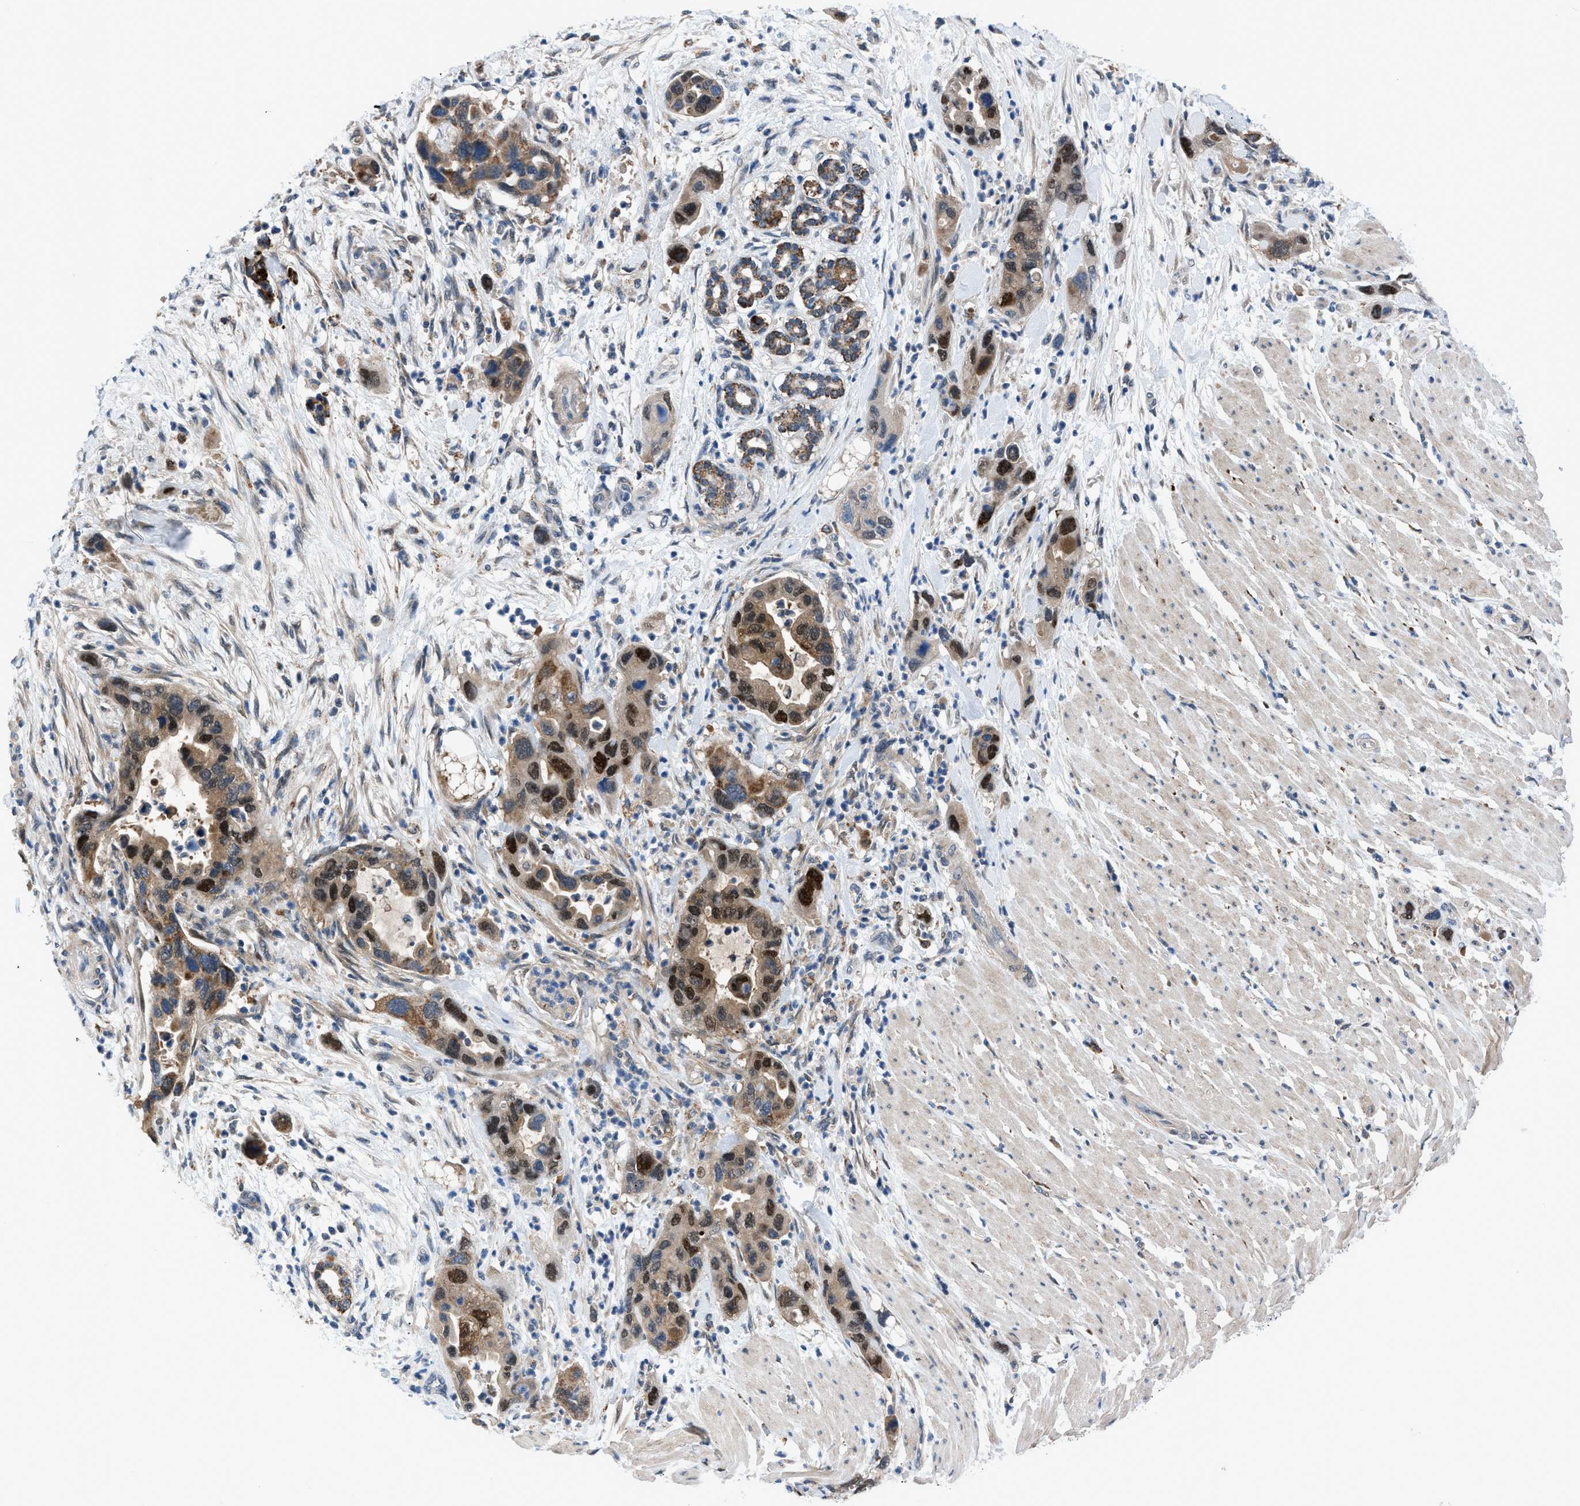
{"staining": {"intensity": "strong", "quantity": ">75%", "location": "cytoplasmic/membranous,nuclear"}, "tissue": "pancreatic cancer", "cell_type": "Tumor cells", "image_type": "cancer", "snomed": [{"axis": "morphology", "description": "Normal tissue, NOS"}, {"axis": "morphology", "description": "Adenocarcinoma, NOS"}, {"axis": "topography", "description": "Pancreas"}], "caption": "High-magnification brightfield microscopy of pancreatic cancer stained with DAB (3,3'-diaminobenzidine) (brown) and counterstained with hematoxylin (blue). tumor cells exhibit strong cytoplasmic/membranous and nuclear expression is appreciated in approximately>75% of cells.", "gene": "TMEM45B", "patient": {"sex": "female", "age": 71}}